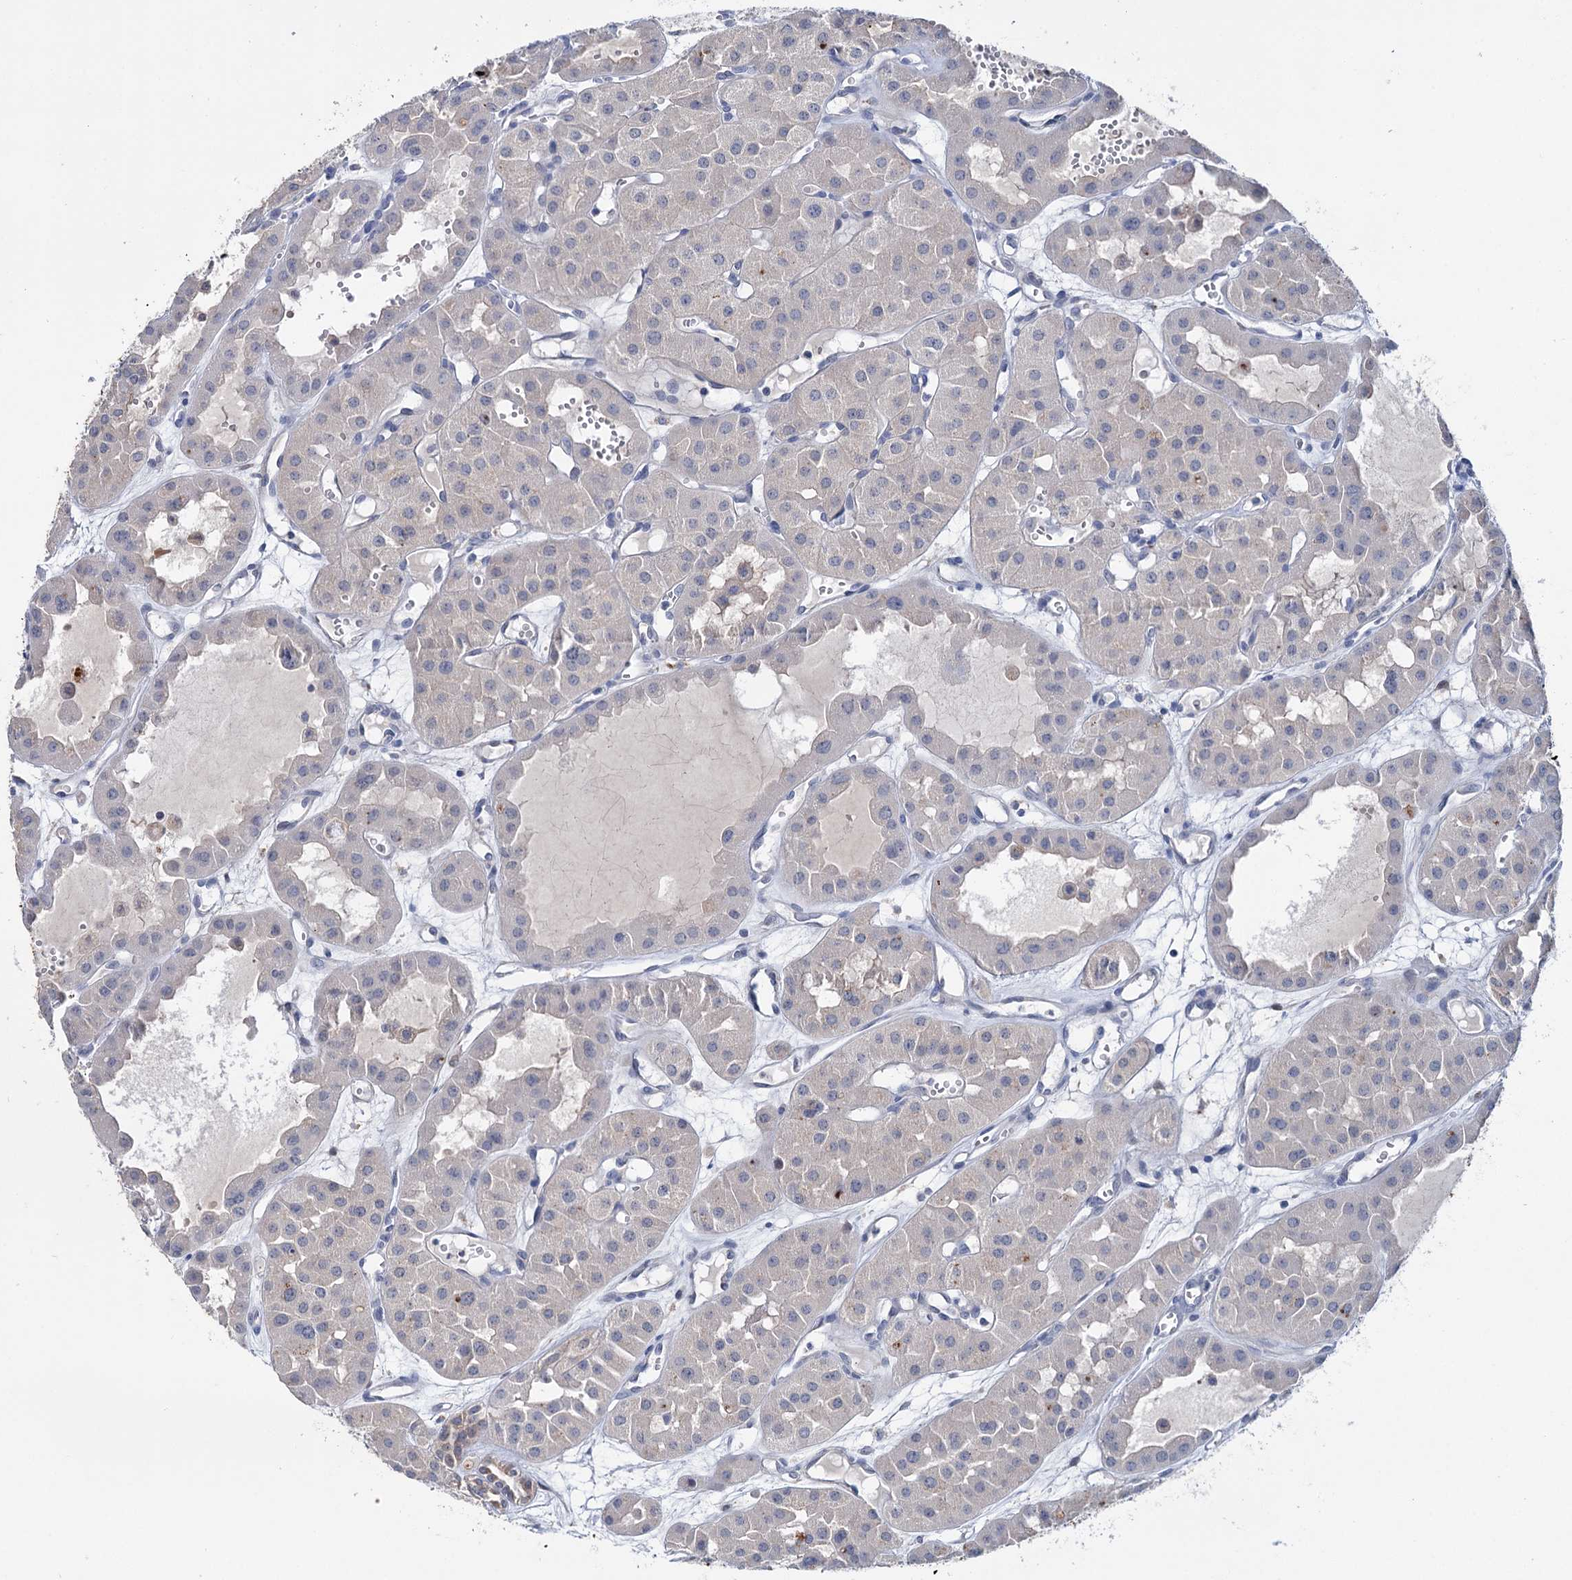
{"staining": {"intensity": "negative", "quantity": "none", "location": "none"}, "tissue": "renal cancer", "cell_type": "Tumor cells", "image_type": "cancer", "snomed": [{"axis": "morphology", "description": "Carcinoma, NOS"}, {"axis": "topography", "description": "Kidney"}], "caption": "IHC histopathology image of renal carcinoma stained for a protein (brown), which demonstrates no positivity in tumor cells. (Brightfield microscopy of DAB immunohistochemistry (IHC) at high magnification).", "gene": "LYZL4", "patient": {"sex": "female", "age": 75}}